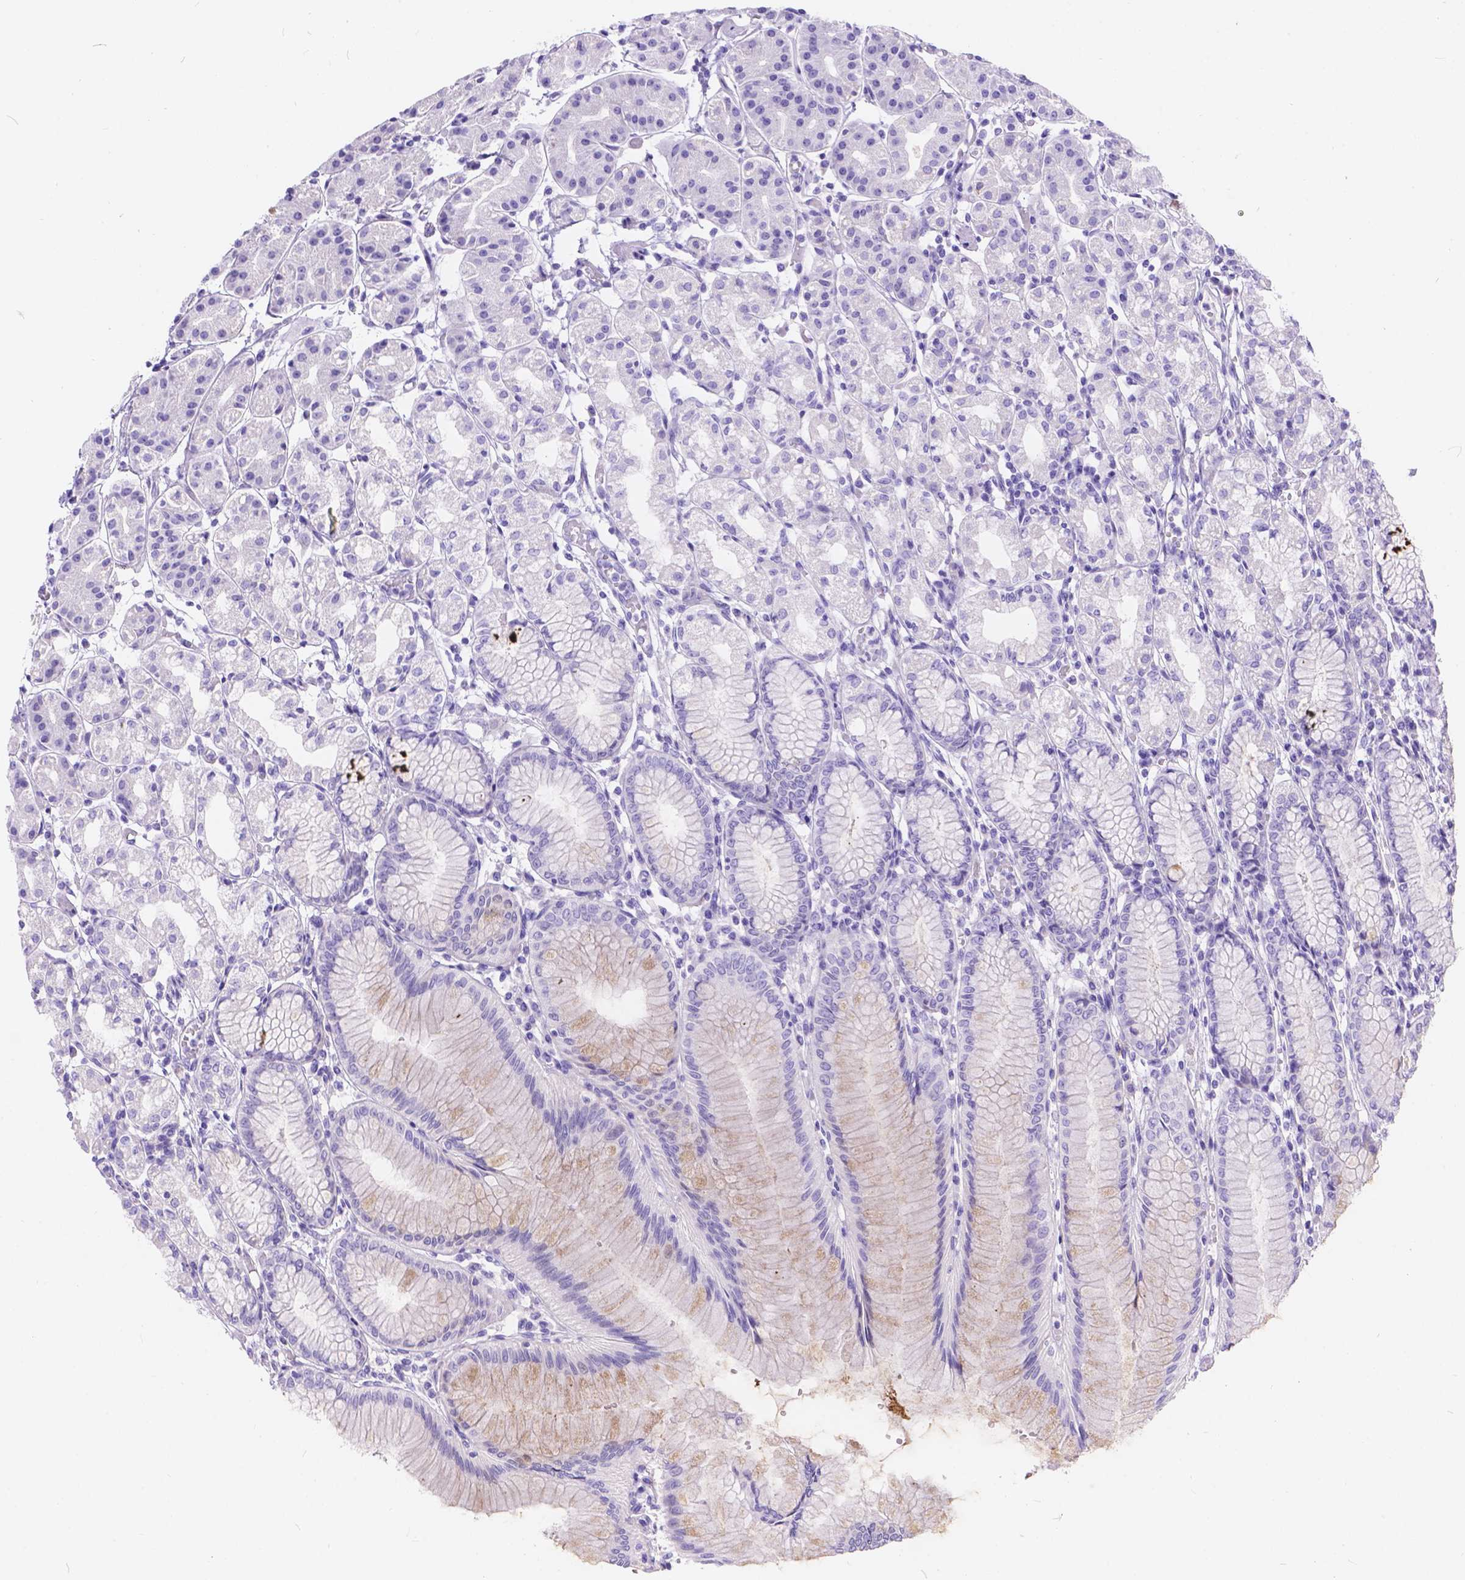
{"staining": {"intensity": "weak", "quantity": "<25%", "location": "cytoplasmic/membranous"}, "tissue": "stomach", "cell_type": "Glandular cells", "image_type": "normal", "snomed": [{"axis": "morphology", "description": "Normal tissue, NOS"}, {"axis": "topography", "description": "Skeletal muscle"}, {"axis": "topography", "description": "Stomach"}], "caption": "An image of human stomach is negative for staining in glandular cells. (Immunohistochemistry (ihc), brightfield microscopy, high magnification).", "gene": "KLHL10", "patient": {"sex": "female", "age": 57}}